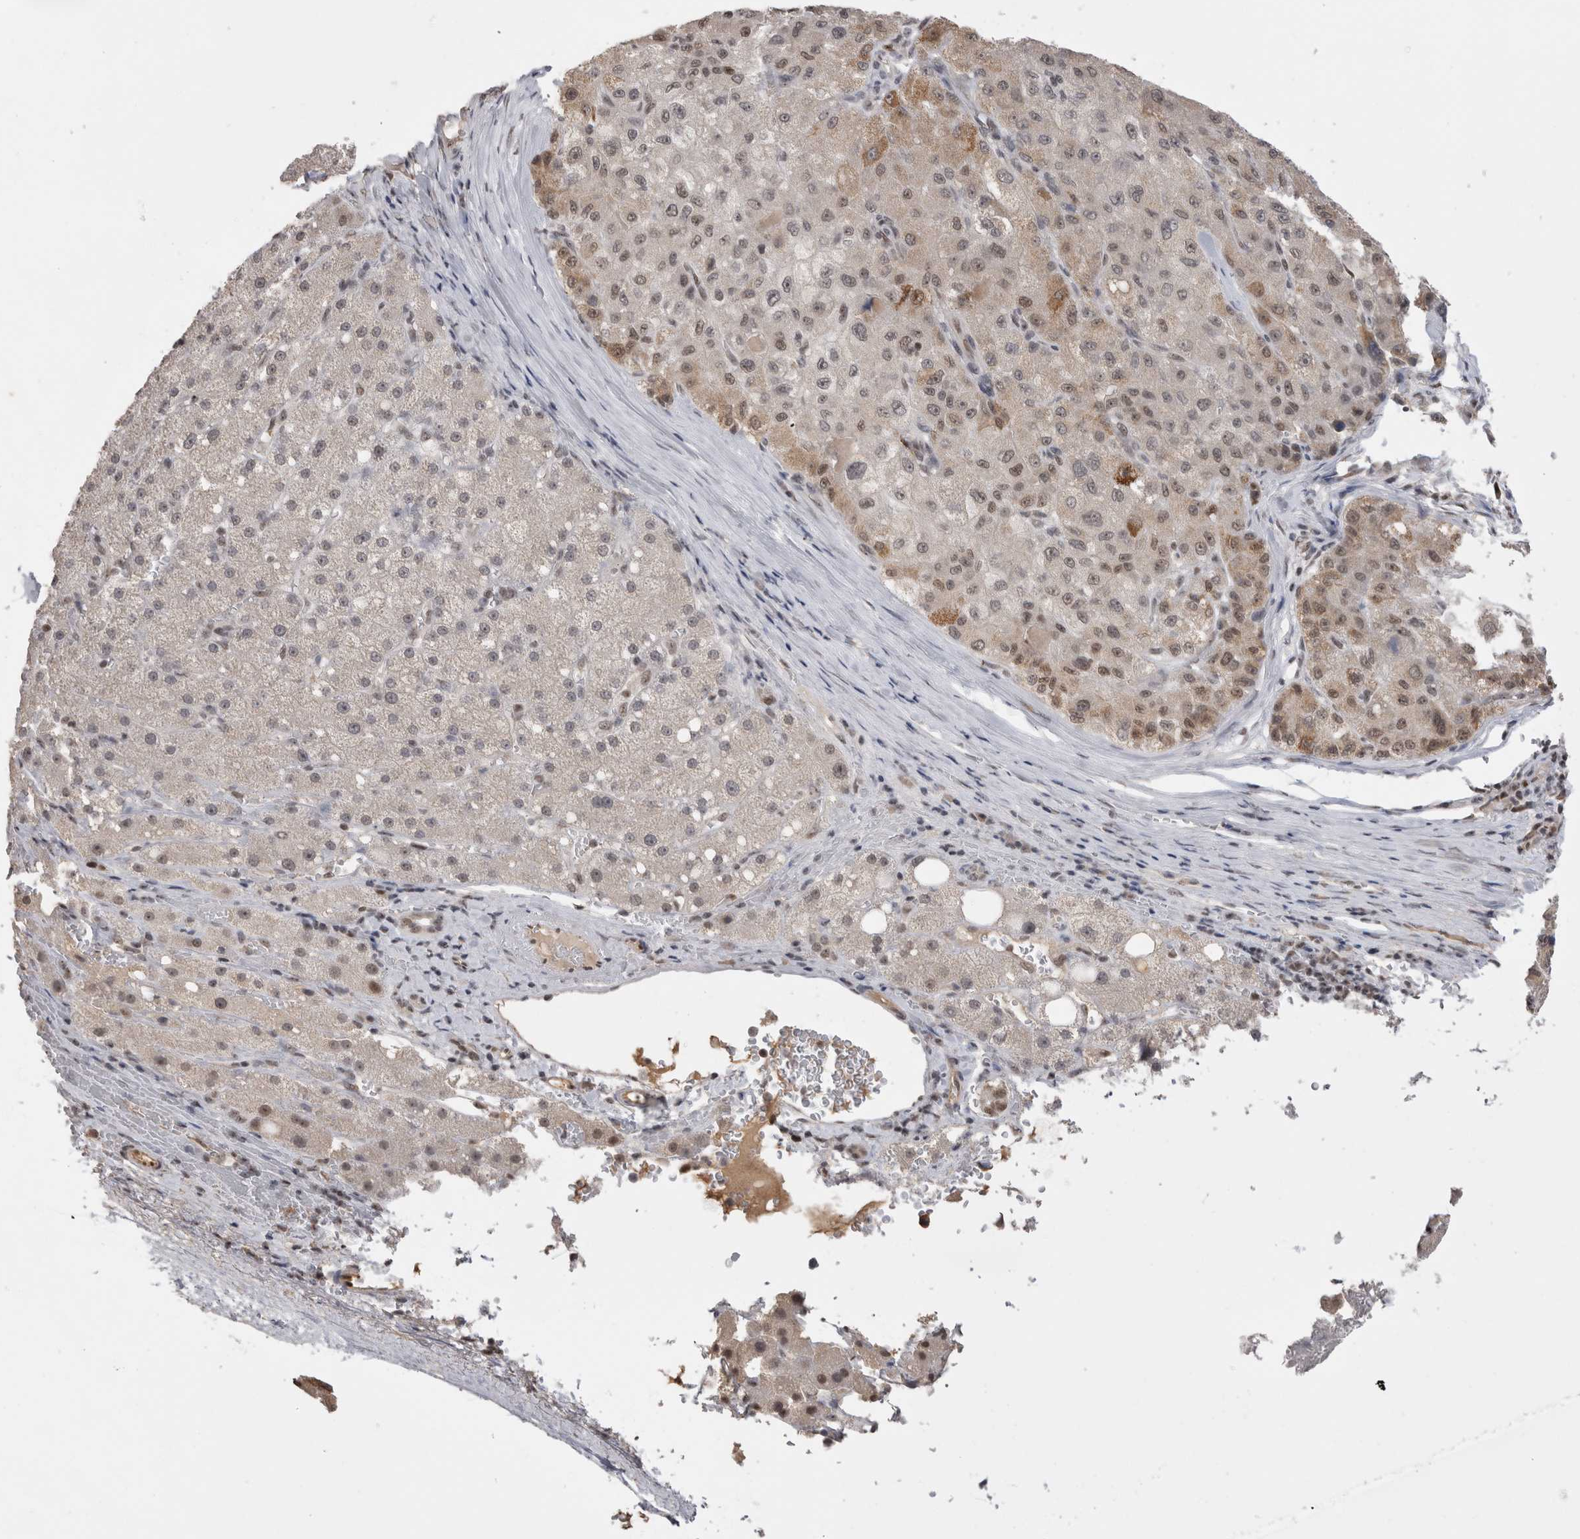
{"staining": {"intensity": "moderate", "quantity": "<25%", "location": "cytoplasmic/membranous,nuclear"}, "tissue": "liver cancer", "cell_type": "Tumor cells", "image_type": "cancer", "snomed": [{"axis": "morphology", "description": "Carcinoma, Hepatocellular, NOS"}, {"axis": "topography", "description": "Liver"}], "caption": "Protein expression analysis of human liver cancer (hepatocellular carcinoma) reveals moderate cytoplasmic/membranous and nuclear positivity in about <25% of tumor cells. The staining was performed using DAB (3,3'-diaminobenzidine) to visualize the protein expression in brown, while the nuclei were stained in blue with hematoxylin (Magnification: 20x).", "gene": "DAXX", "patient": {"sex": "male", "age": 80}}